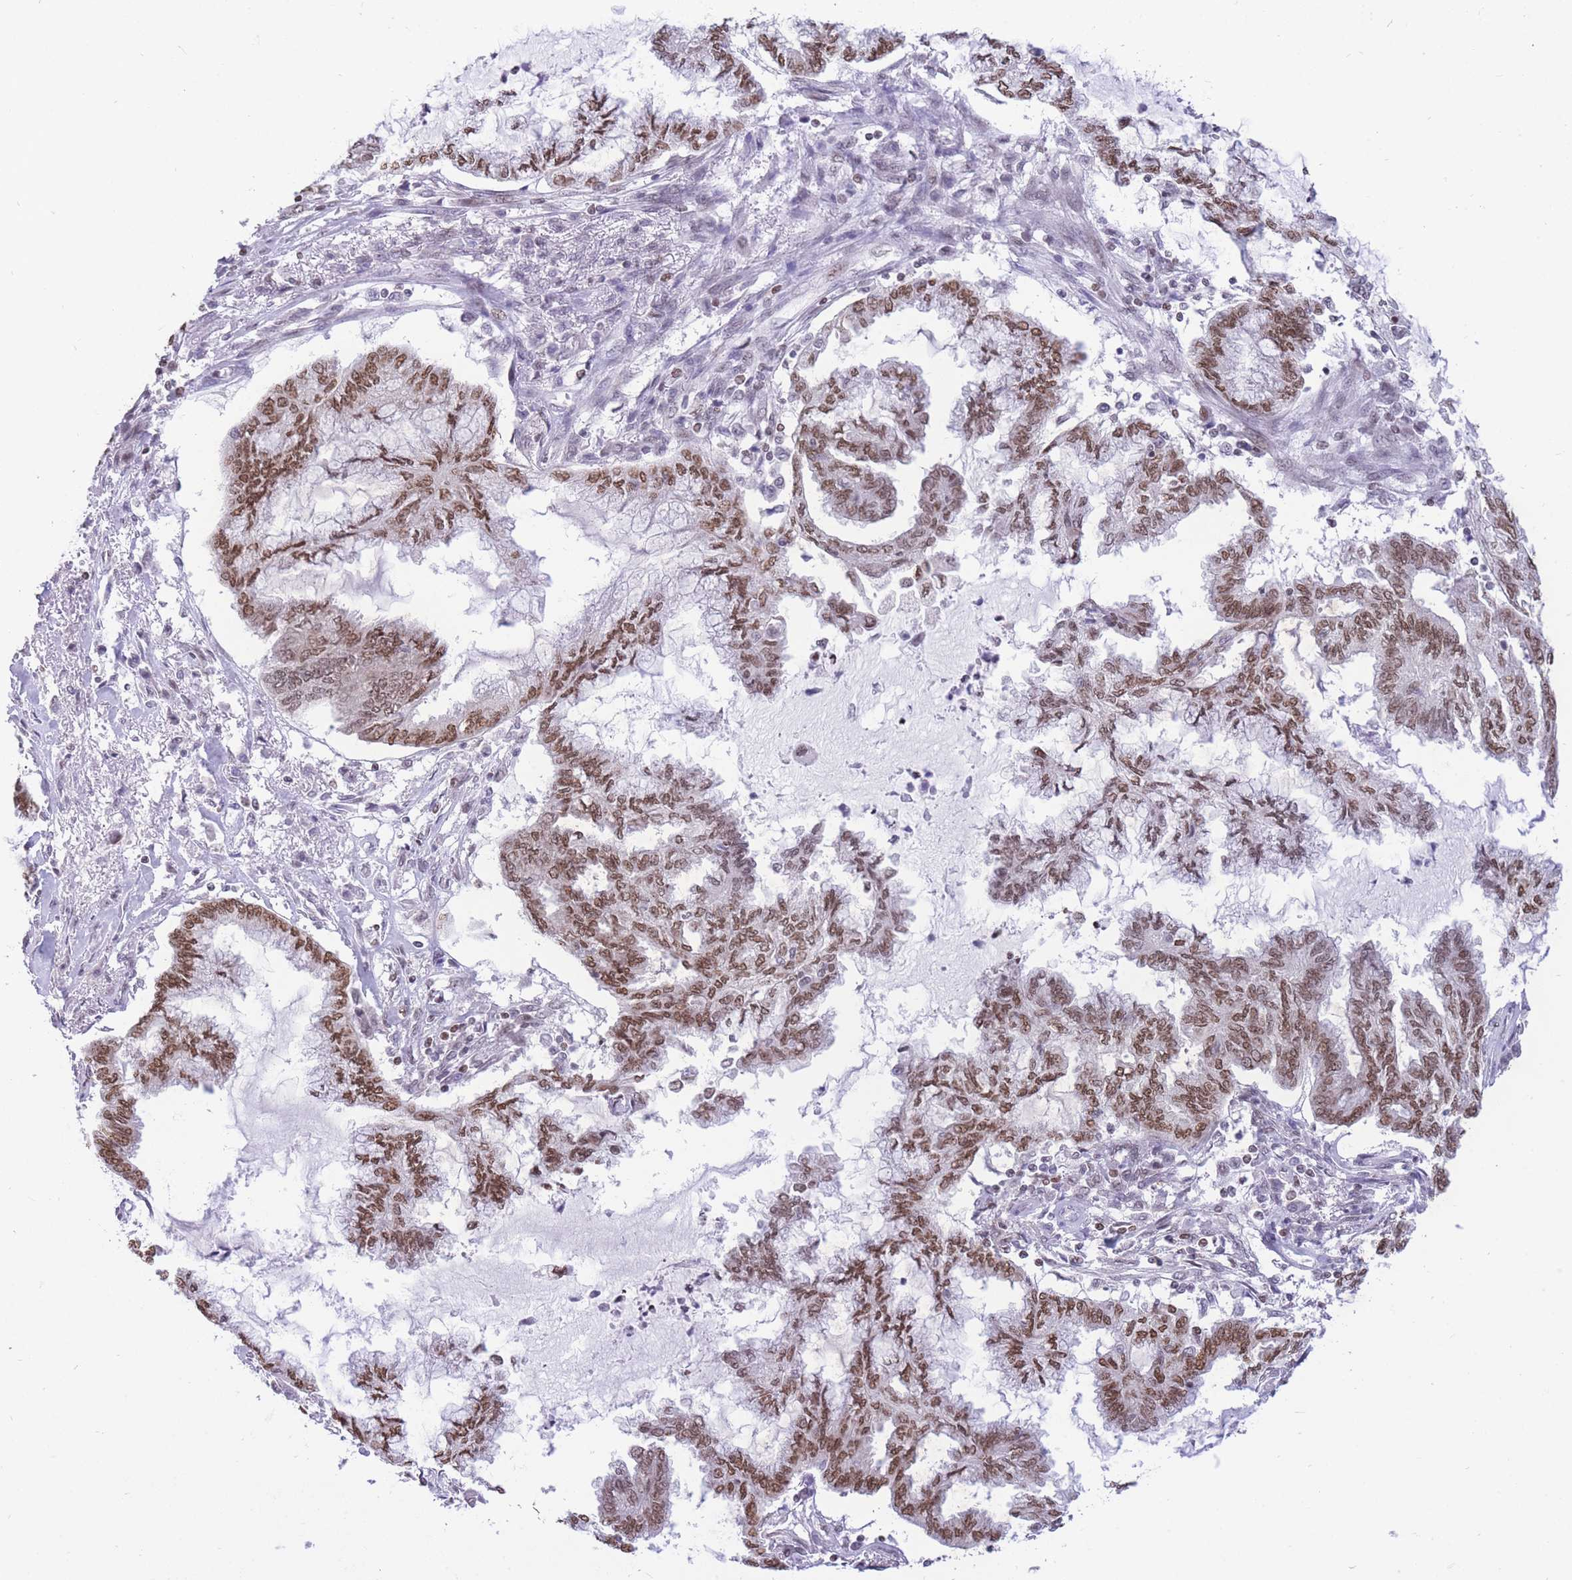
{"staining": {"intensity": "moderate", "quantity": ">75%", "location": "nuclear"}, "tissue": "endometrial cancer", "cell_type": "Tumor cells", "image_type": "cancer", "snomed": [{"axis": "morphology", "description": "Adenocarcinoma, NOS"}, {"axis": "topography", "description": "Endometrium"}], "caption": "Endometrial cancer (adenocarcinoma) stained with a brown dye demonstrates moderate nuclear positive positivity in approximately >75% of tumor cells.", "gene": "HMGN1", "patient": {"sex": "female", "age": 86}}